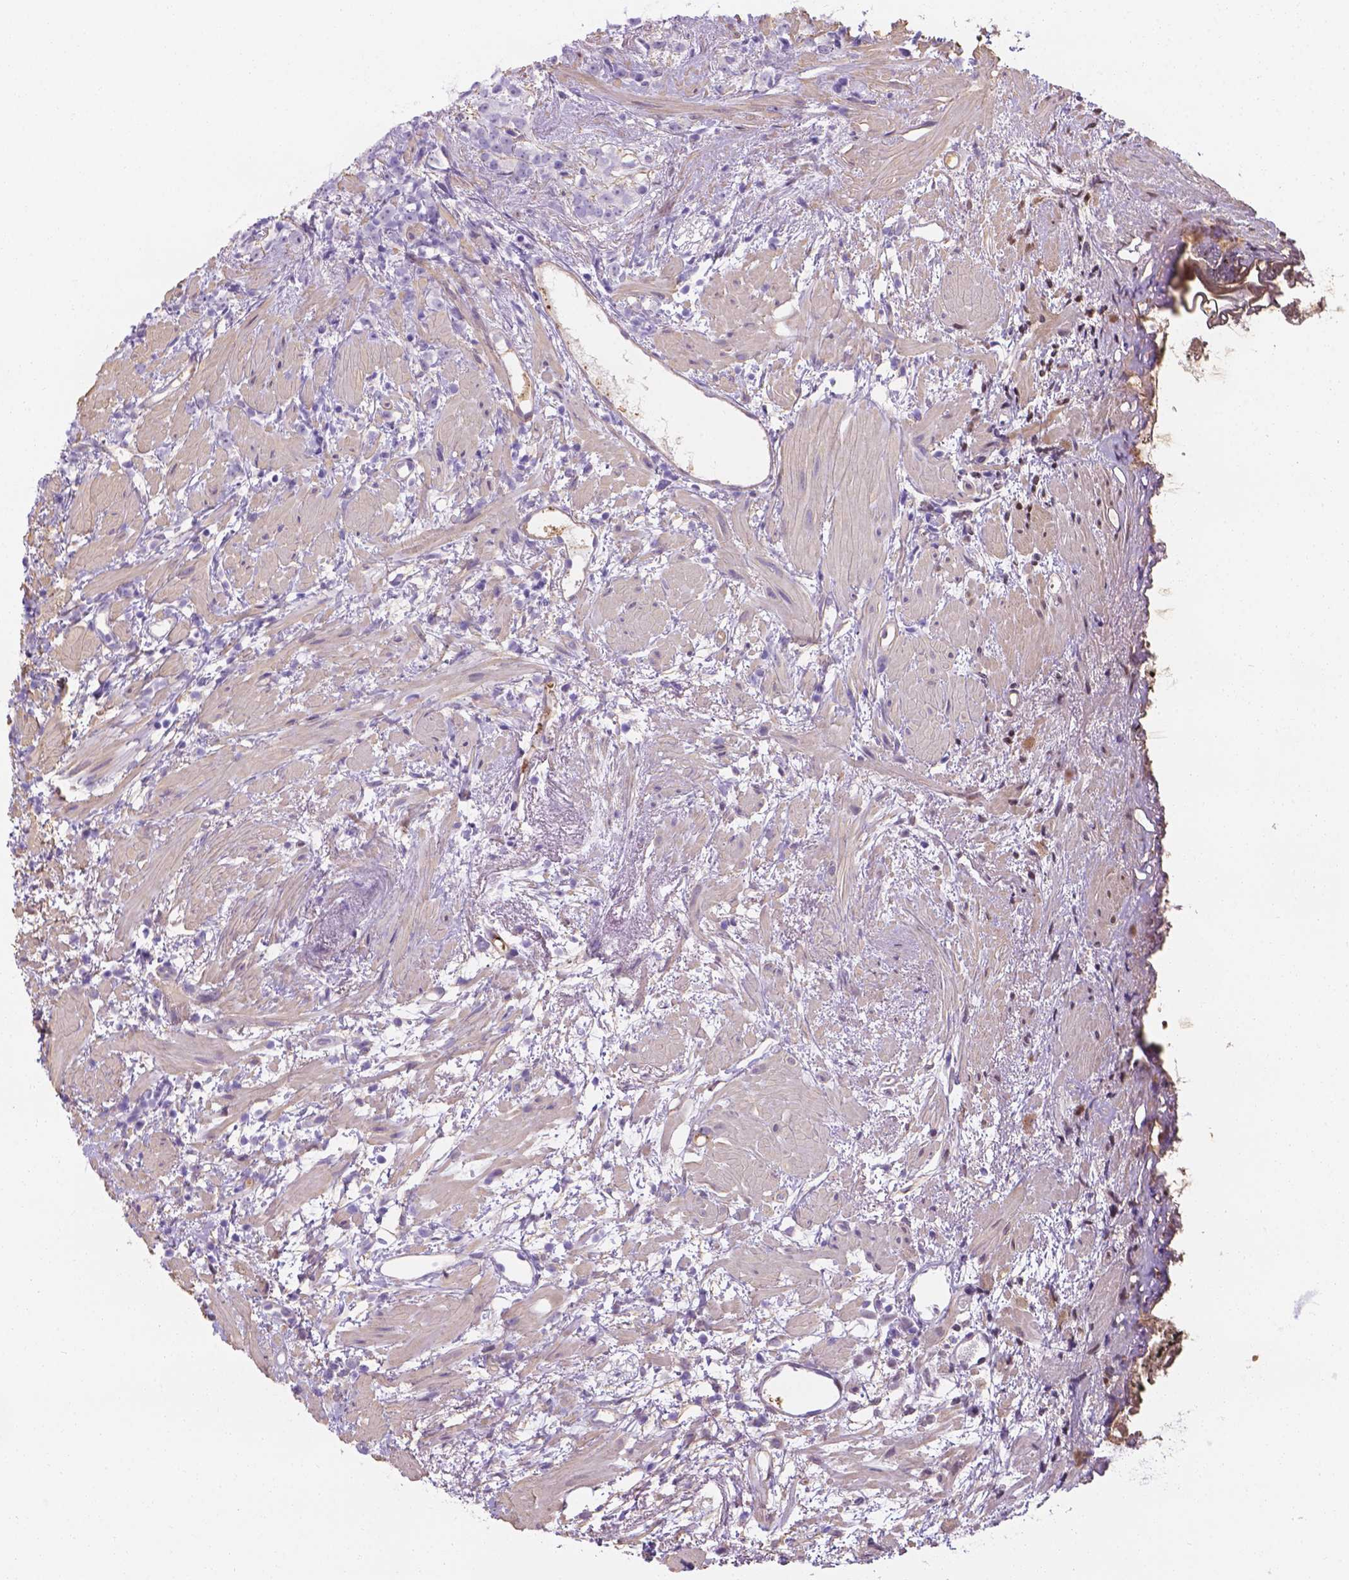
{"staining": {"intensity": "negative", "quantity": "none", "location": "none"}, "tissue": "prostate cancer", "cell_type": "Tumor cells", "image_type": "cancer", "snomed": [{"axis": "morphology", "description": "Adenocarcinoma, High grade"}, {"axis": "topography", "description": "Prostate"}], "caption": "DAB immunohistochemical staining of prostate cancer (adenocarcinoma (high-grade)) exhibits no significant staining in tumor cells. The staining is performed using DAB (3,3'-diaminobenzidine) brown chromogen with nuclei counter-stained in using hematoxylin.", "gene": "SLC40A1", "patient": {"sex": "male", "age": 83}}